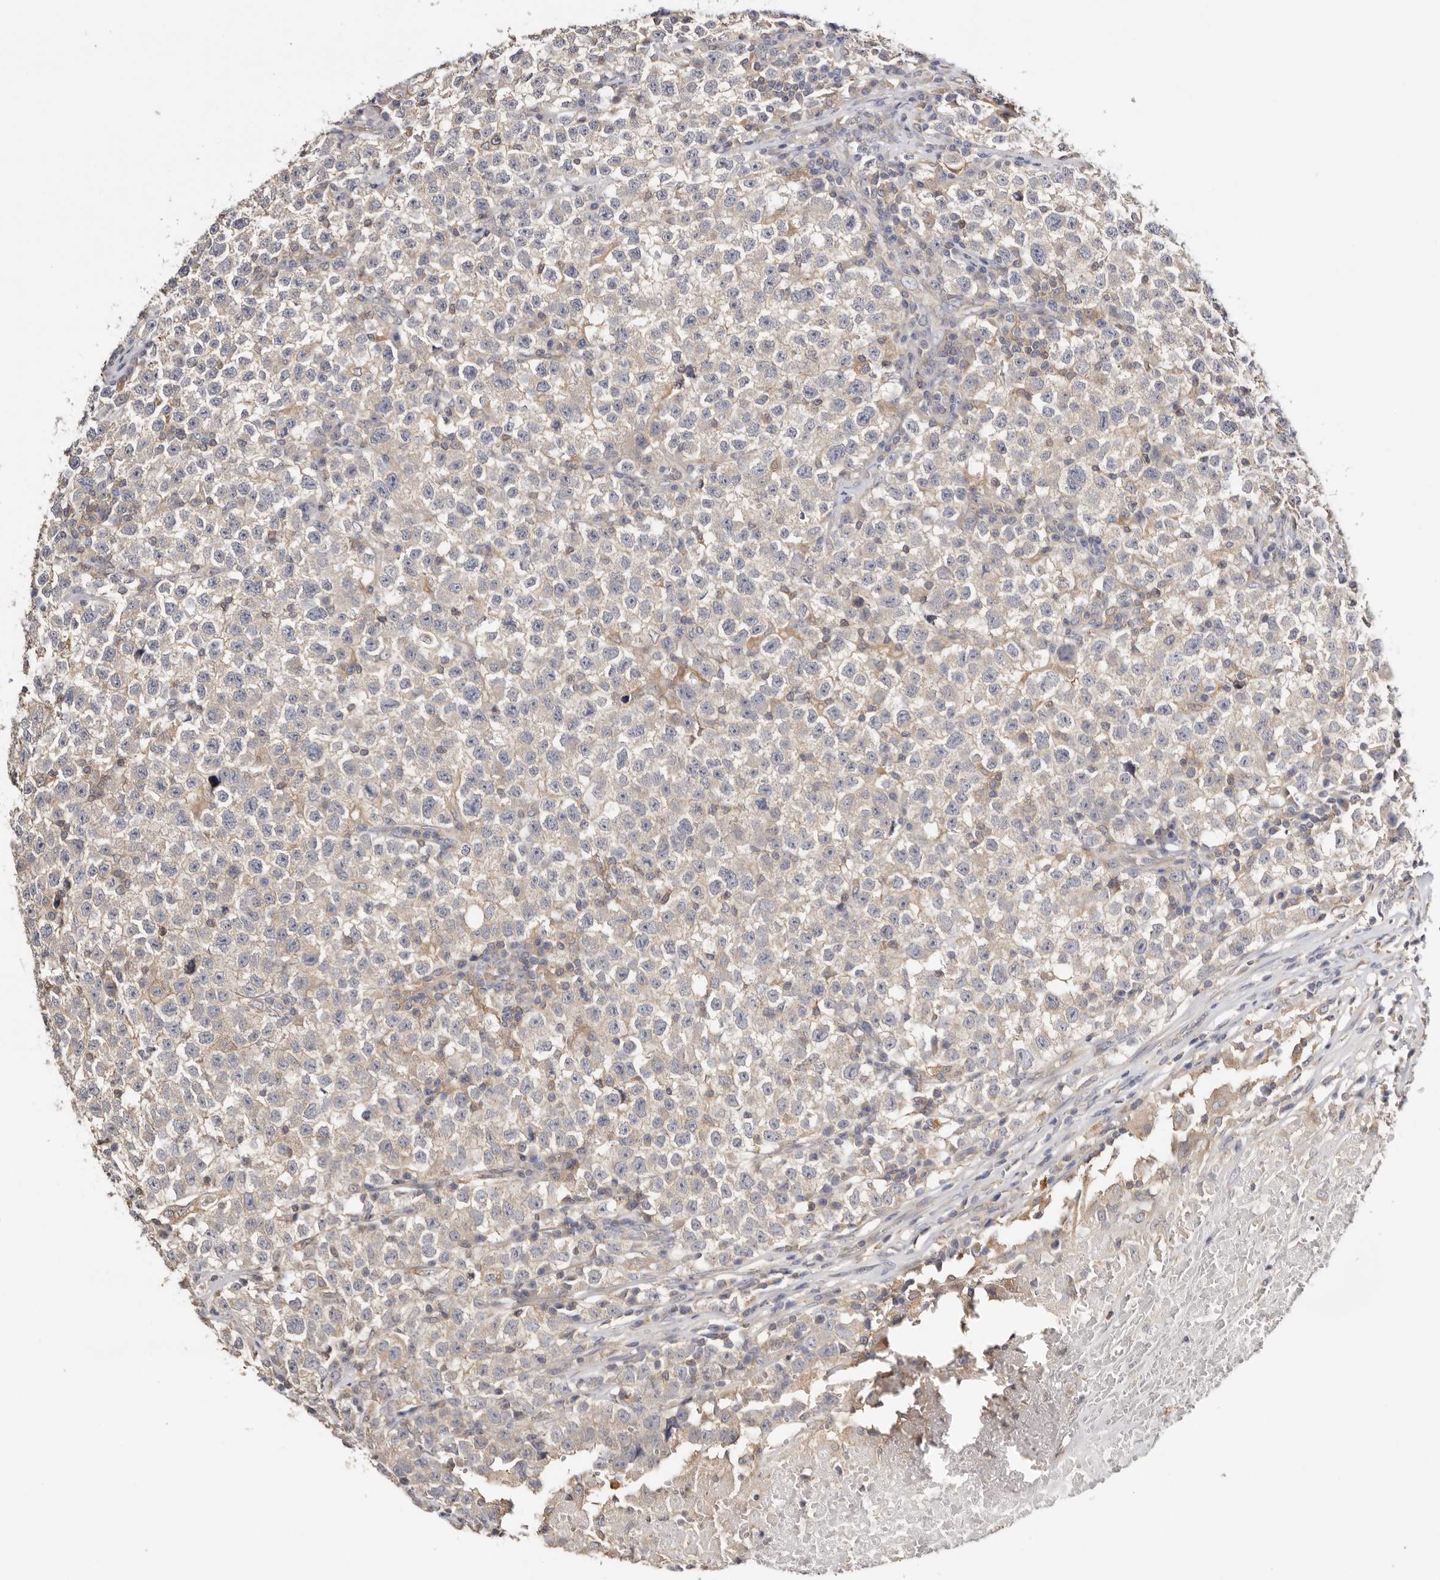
{"staining": {"intensity": "moderate", "quantity": "<25%", "location": "cytoplasmic/membranous"}, "tissue": "testis cancer", "cell_type": "Tumor cells", "image_type": "cancer", "snomed": [{"axis": "morphology", "description": "Seminoma, NOS"}, {"axis": "topography", "description": "Testis"}], "caption": "Testis seminoma stained for a protein (brown) exhibits moderate cytoplasmic/membranous positive positivity in about <25% of tumor cells.", "gene": "S100A14", "patient": {"sex": "male", "age": 22}}